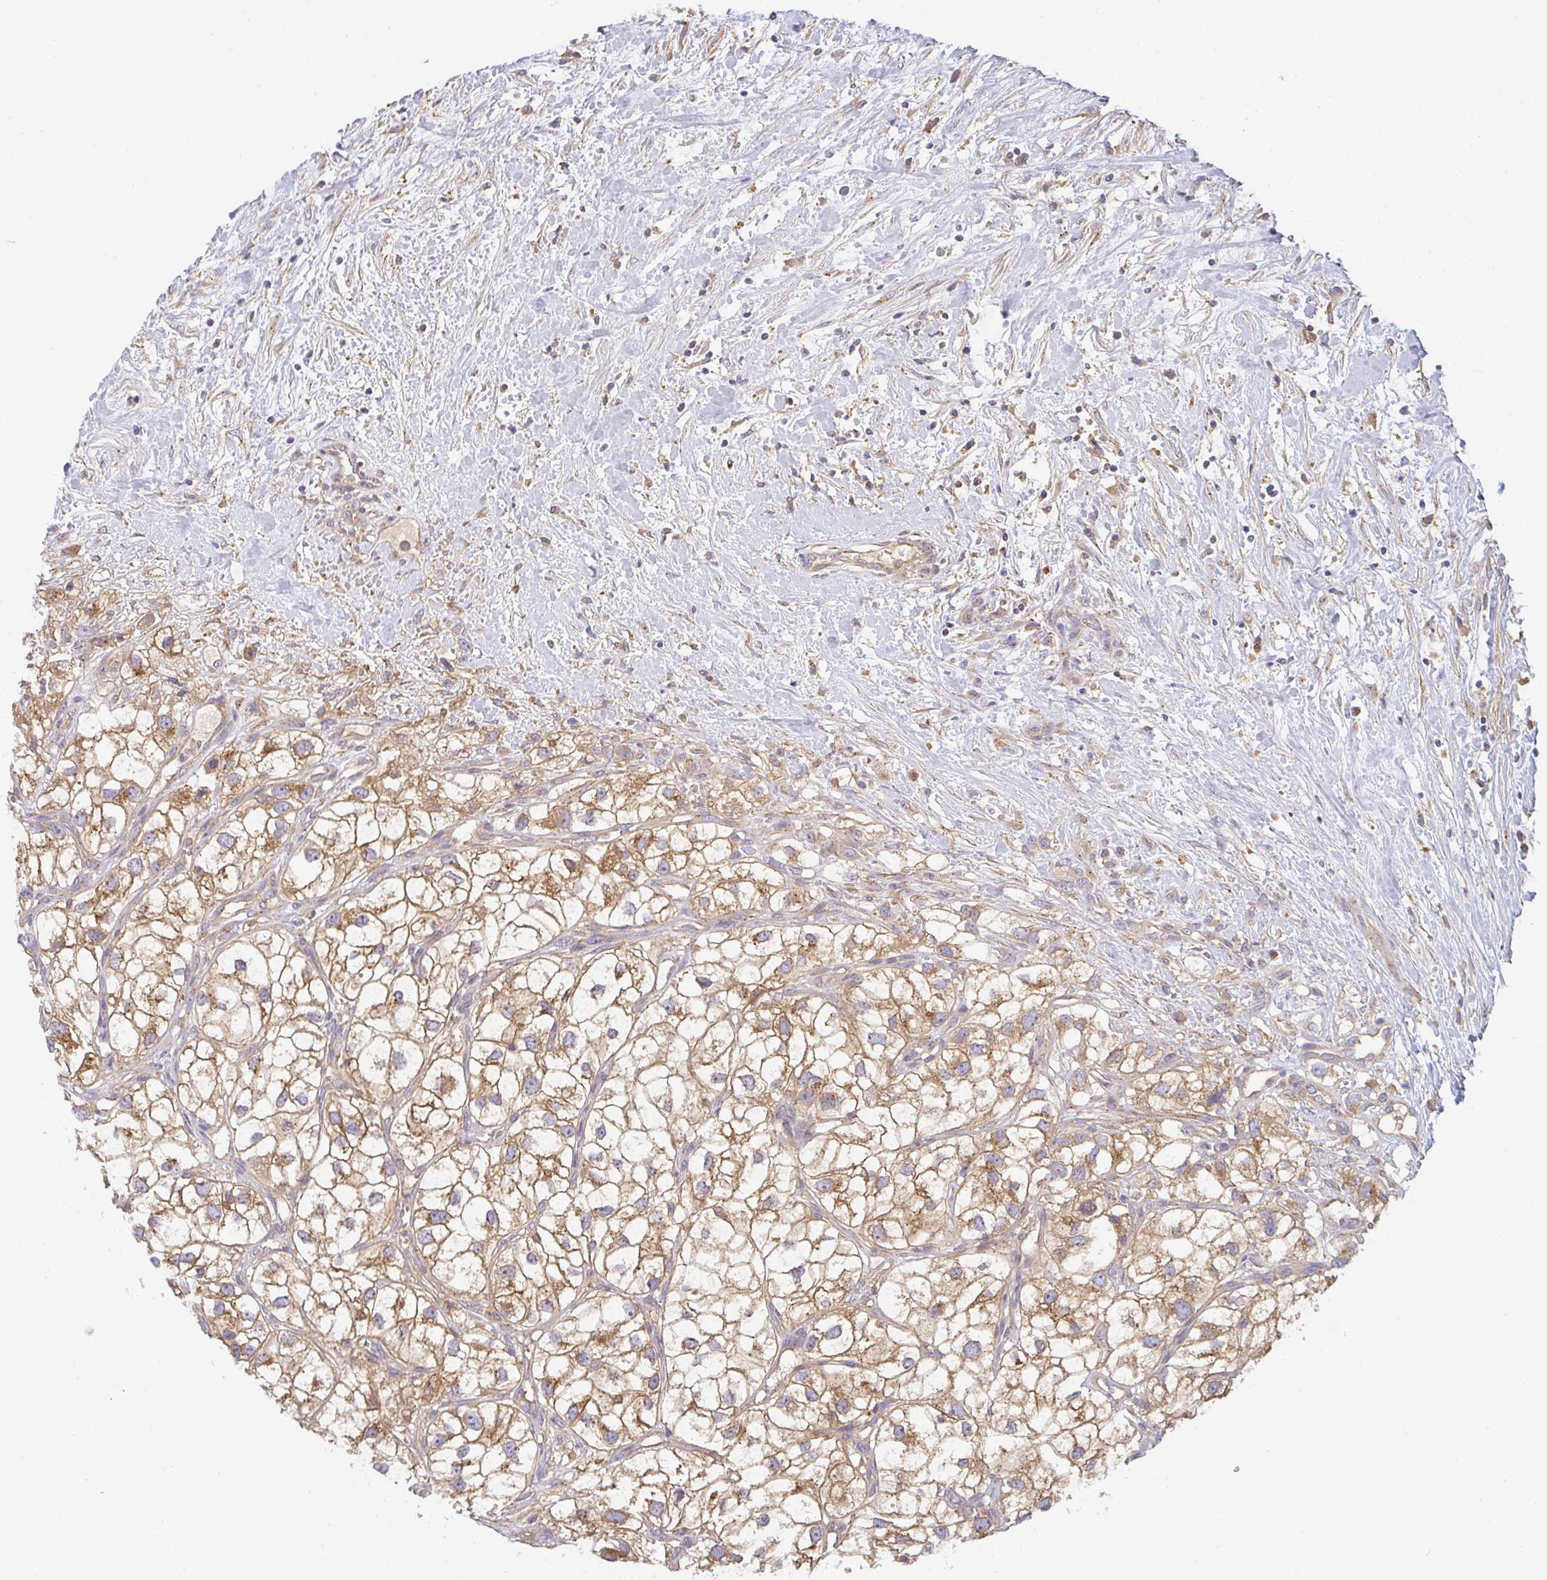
{"staining": {"intensity": "moderate", "quantity": ">75%", "location": "cytoplasmic/membranous"}, "tissue": "renal cancer", "cell_type": "Tumor cells", "image_type": "cancer", "snomed": [{"axis": "morphology", "description": "Adenocarcinoma, NOS"}, {"axis": "topography", "description": "Kidney"}], "caption": "Adenocarcinoma (renal) stained for a protein shows moderate cytoplasmic/membranous positivity in tumor cells.", "gene": "SNX5", "patient": {"sex": "male", "age": 59}}